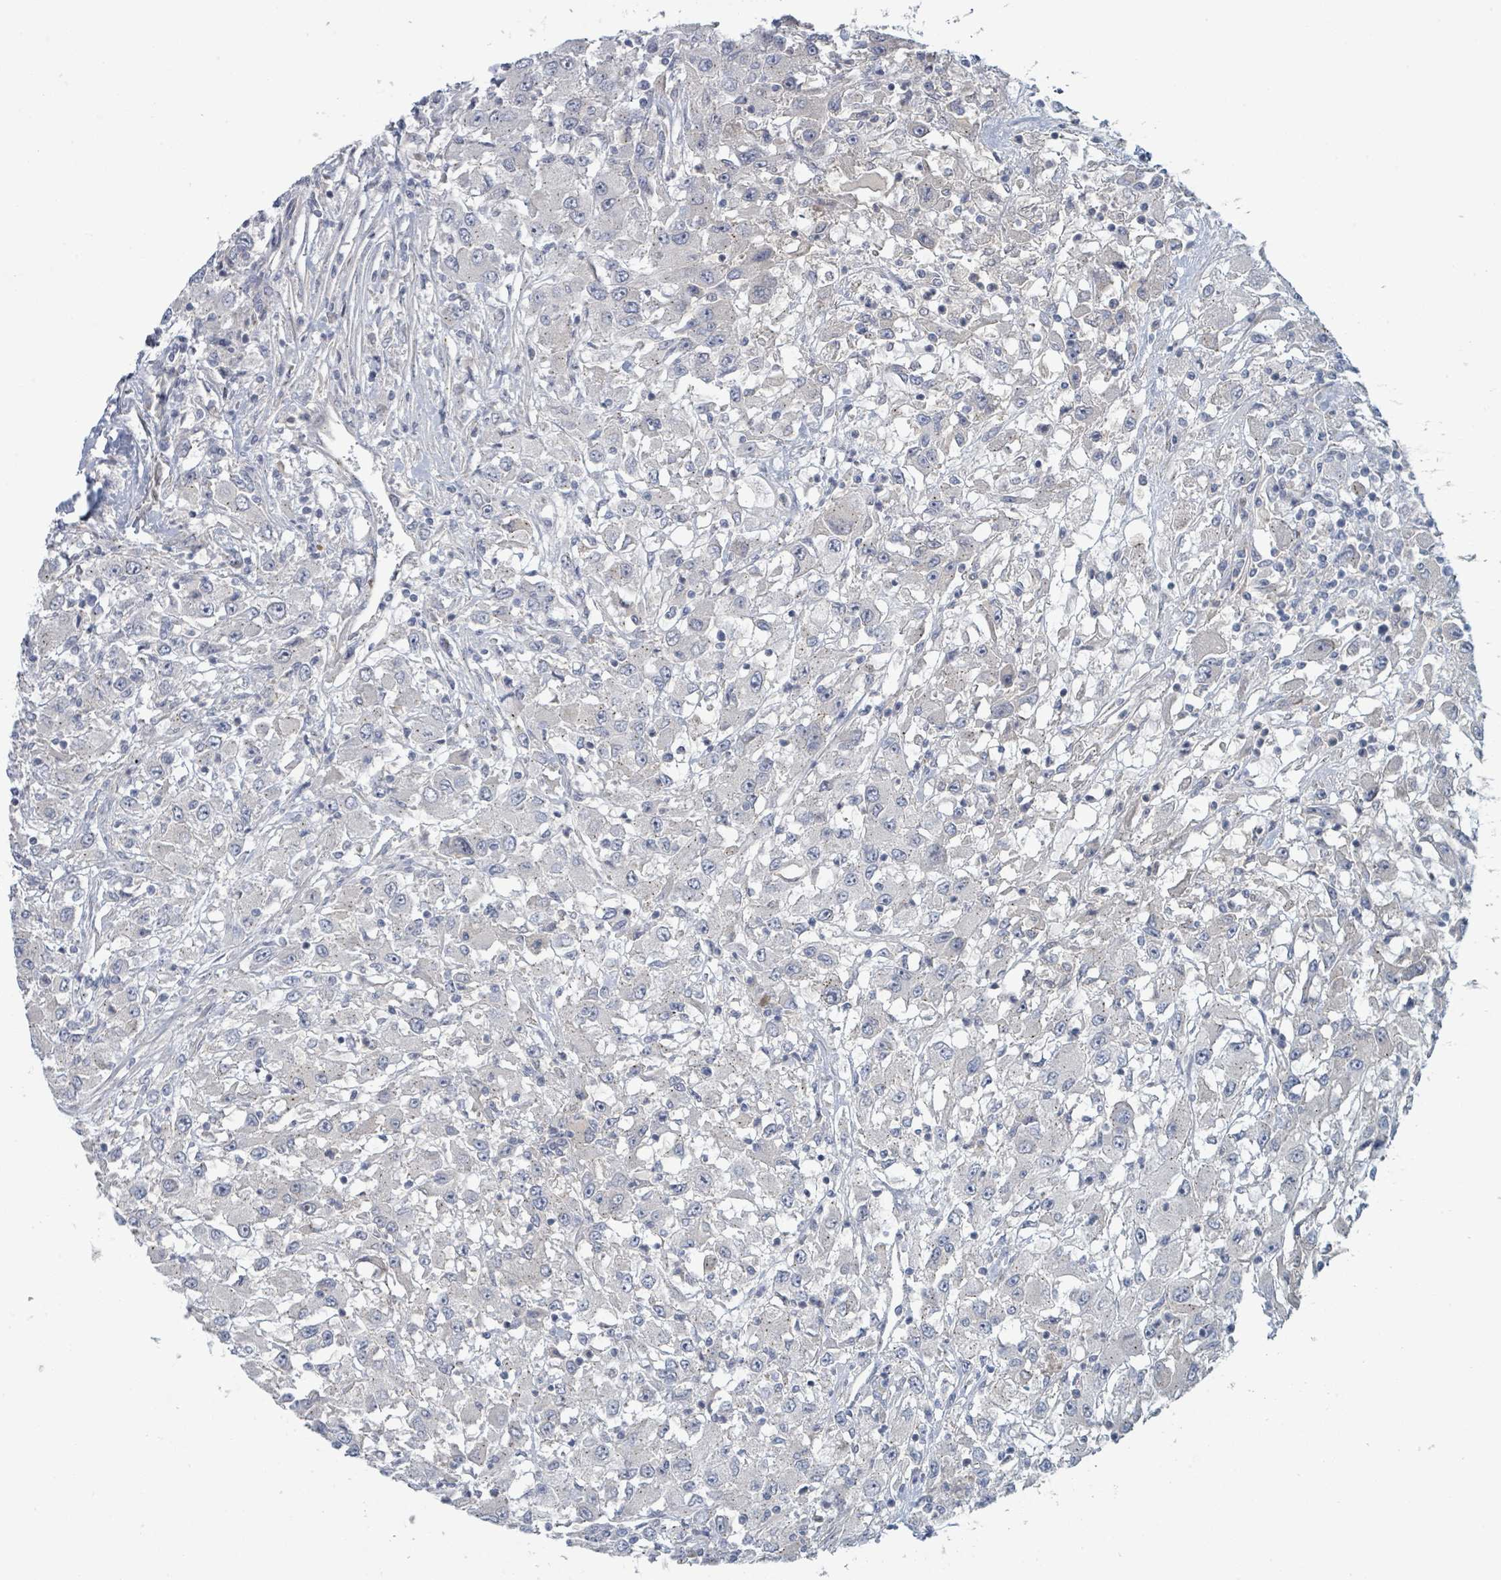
{"staining": {"intensity": "negative", "quantity": "none", "location": "none"}, "tissue": "renal cancer", "cell_type": "Tumor cells", "image_type": "cancer", "snomed": [{"axis": "morphology", "description": "Adenocarcinoma, NOS"}, {"axis": "topography", "description": "Kidney"}], "caption": "Immunohistochemistry photomicrograph of renal cancer (adenocarcinoma) stained for a protein (brown), which reveals no expression in tumor cells.", "gene": "COL5A3", "patient": {"sex": "female", "age": 67}}